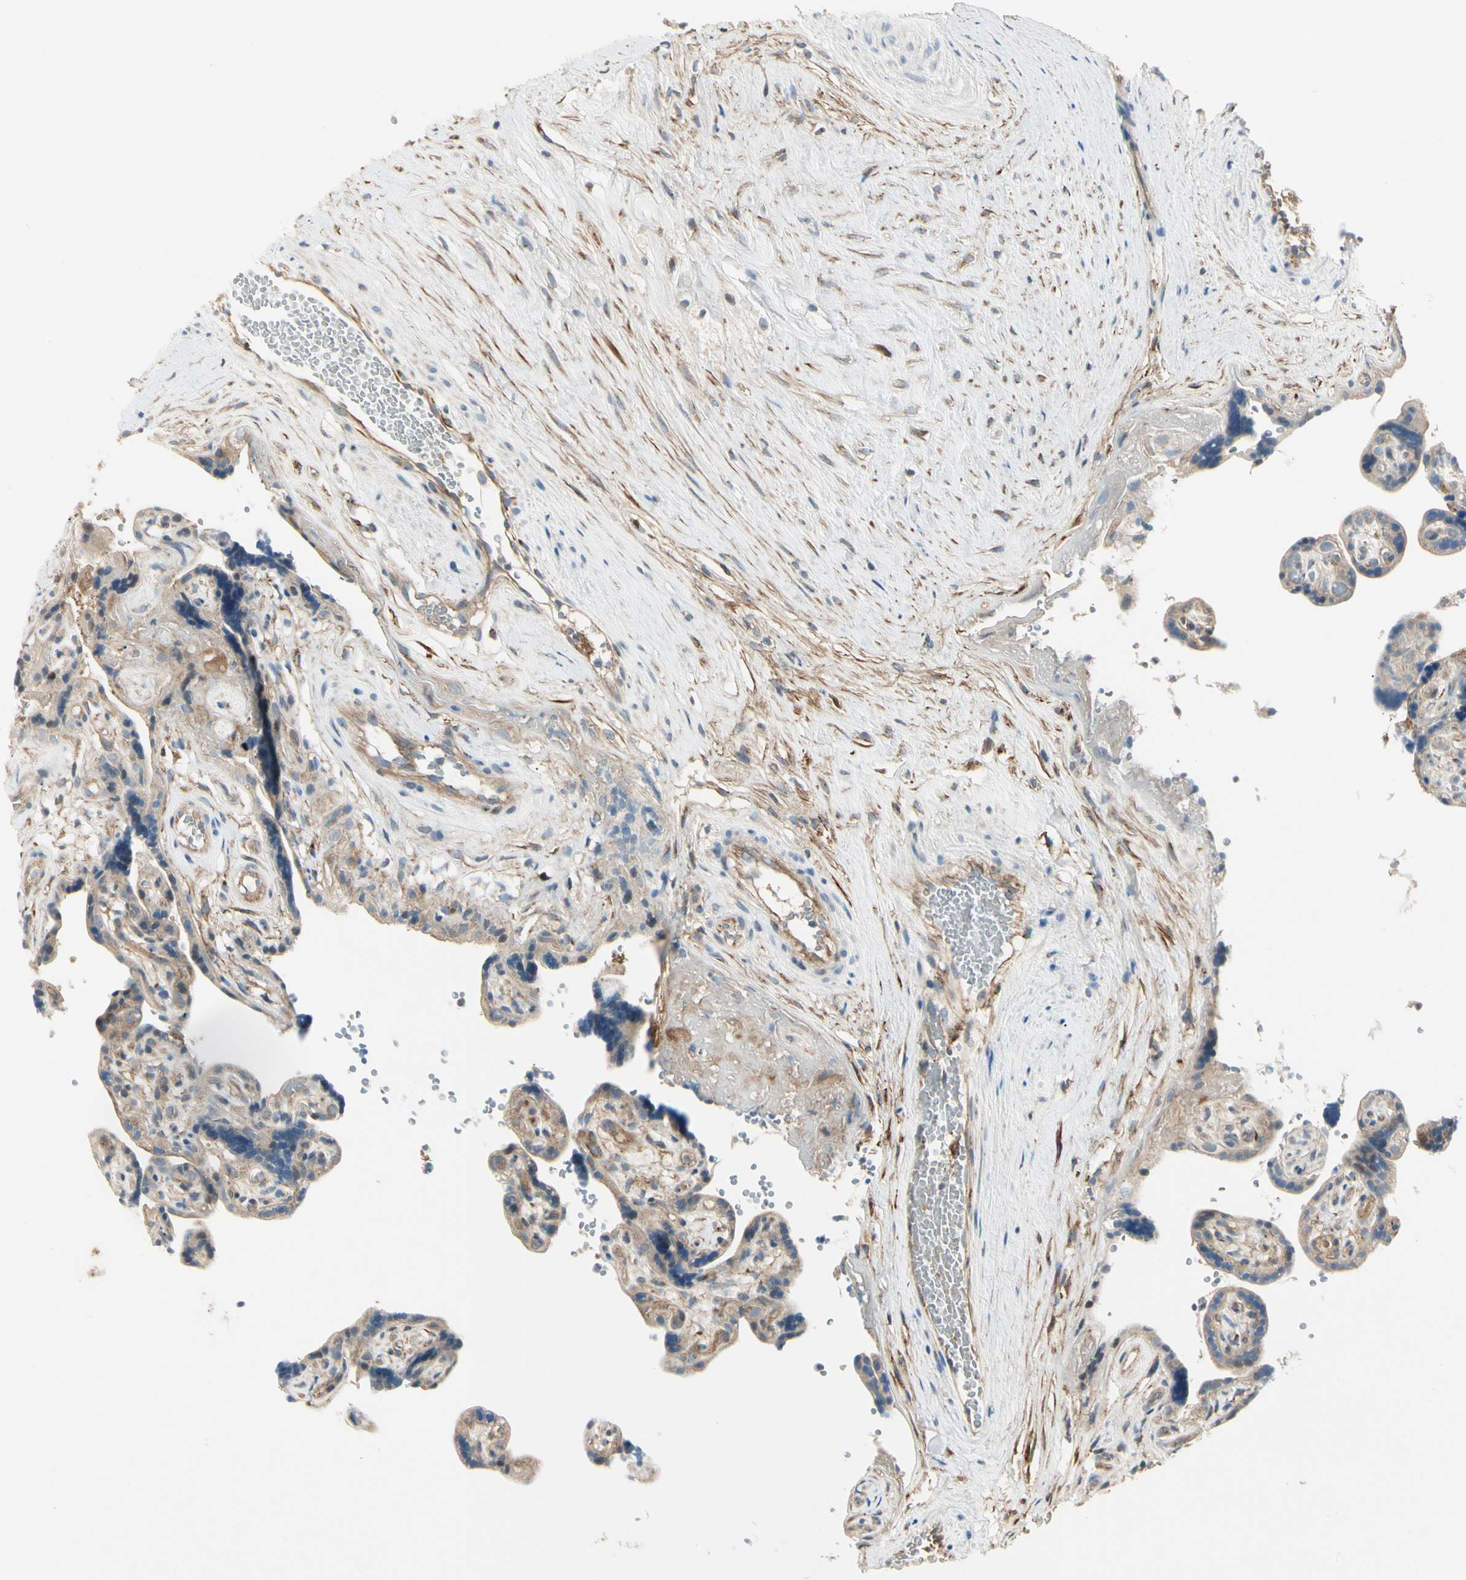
{"staining": {"intensity": "moderate", "quantity": ">75%", "location": "cytoplasmic/membranous"}, "tissue": "placenta", "cell_type": "Decidual cells", "image_type": "normal", "snomed": [{"axis": "morphology", "description": "Normal tissue, NOS"}, {"axis": "topography", "description": "Placenta"}], "caption": "A histopathology image of placenta stained for a protein exhibits moderate cytoplasmic/membranous brown staining in decidual cells.", "gene": "ABCA3", "patient": {"sex": "female", "age": 30}}